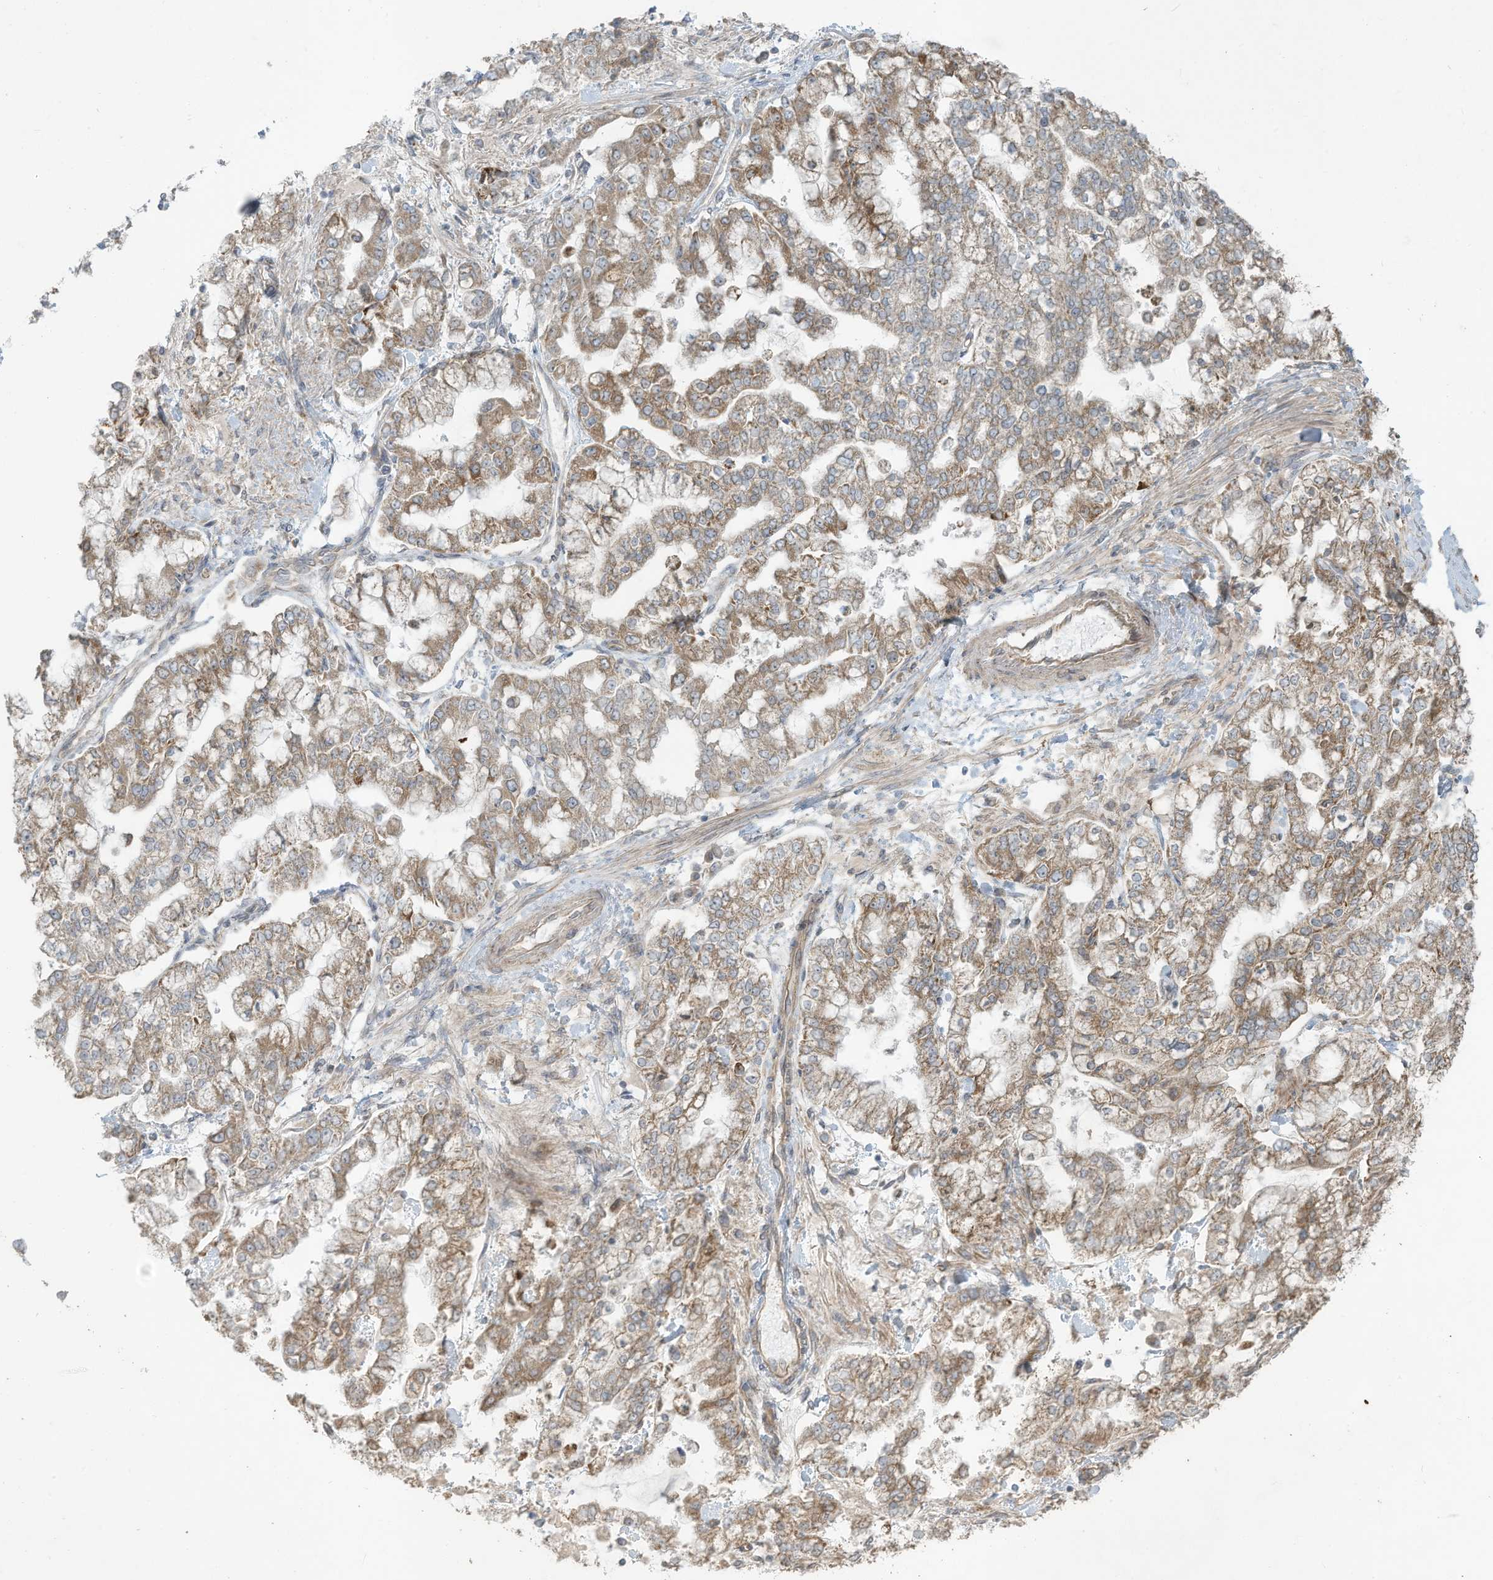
{"staining": {"intensity": "moderate", "quantity": ">75%", "location": "cytoplasmic/membranous"}, "tissue": "stomach cancer", "cell_type": "Tumor cells", "image_type": "cancer", "snomed": [{"axis": "morphology", "description": "Normal tissue, NOS"}, {"axis": "morphology", "description": "Adenocarcinoma, NOS"}, {"axis": "topography", "description": "Stomach, upper"}, {"axis": "topography", "description": "Stomach"}], "caption": "There is medium levels of moderate cytoplasmic/membranous positivity in tumor cells of stomach cancer (adenocarcinoma), as demonstrated by immunohistochemical staining (brown color).", "gene": "MAGIX", "patient": {"sex": "male", "age": 76}}